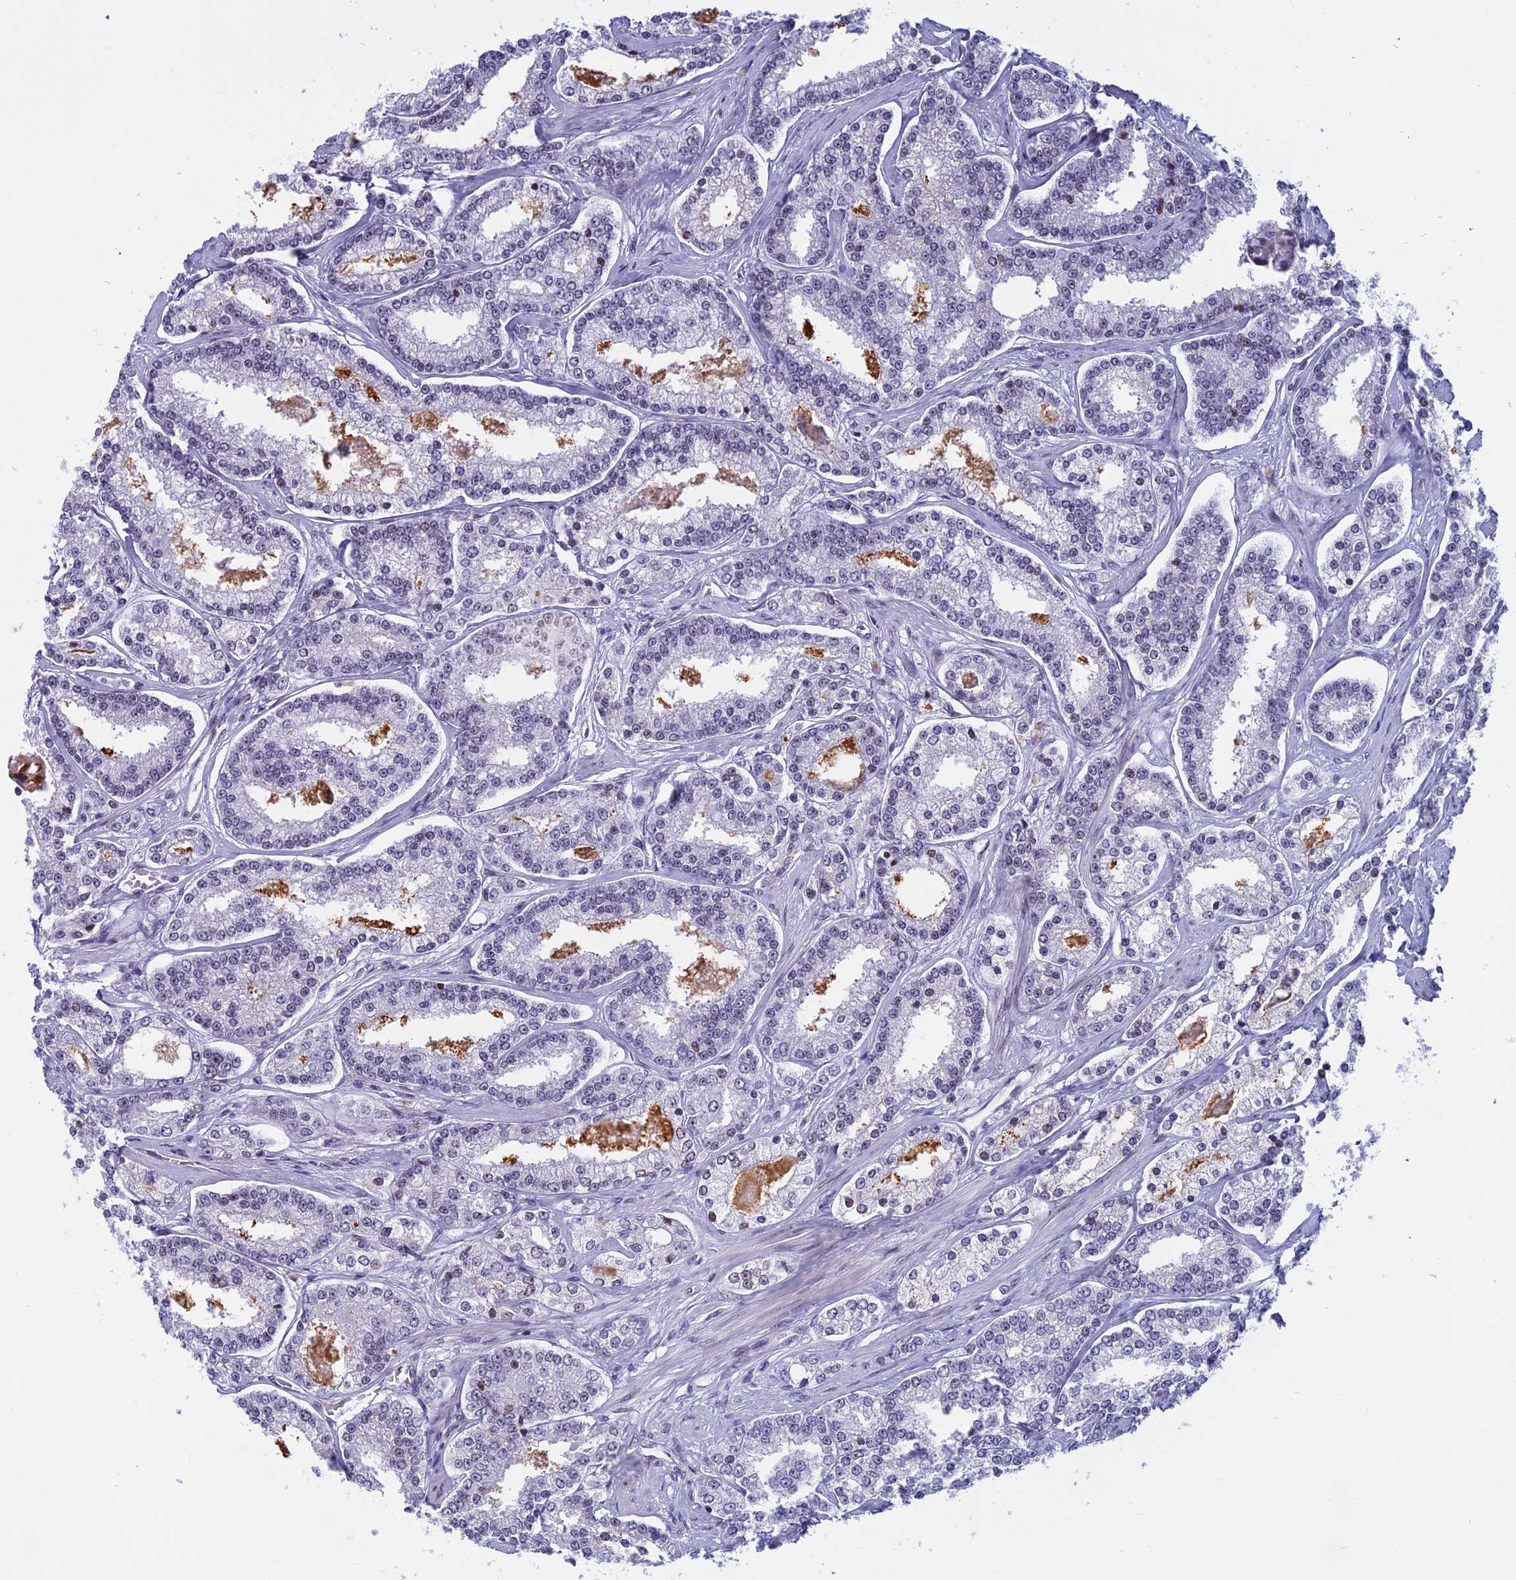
{"staining": {"intensity": "negative", "quantity": "none", "location": "none"}, "tissue": "prostate cancer", "cell_type": "Tumor cells", "image_type": "cancer", "snomed": [{"axis": "morphology", "description": "Normal tissue, NOS"}, {"axis": "morphology", "description": "Adenocarcinoma, High grade"}, {"axis": "topography", "description": "Prostate"}], "caption": "IHC of prostate adenocarcinoma (high-grade) exhibits no positivity in tumor cells. The staining is performed using DAB (3,3'-diaminobenzidine) brown chromogen with nuclei counter-stained in using hematoxylin.", "gene": "CDC7", "patient": {"sex": "male", "age": 83}}